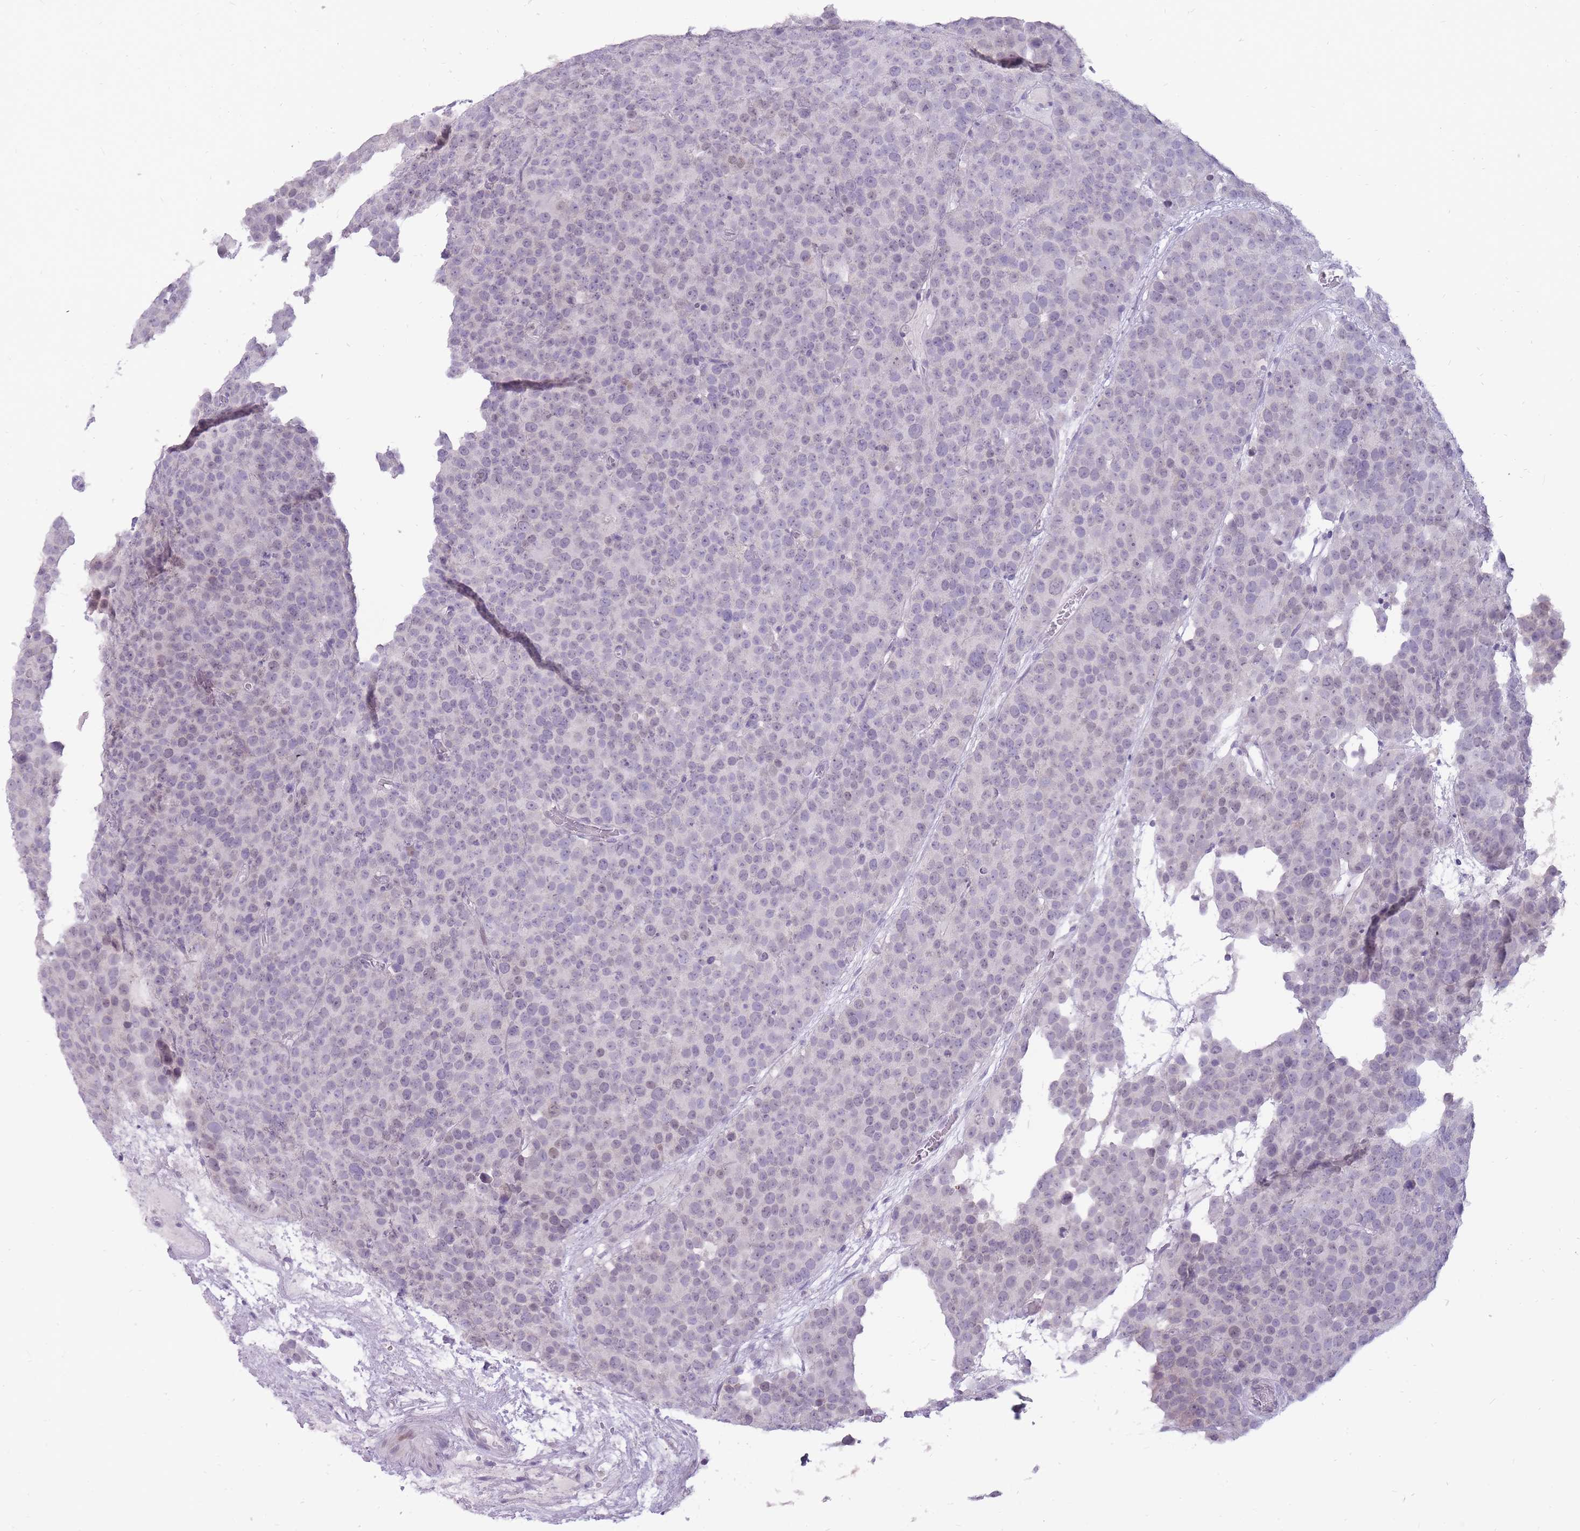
{"staining": {"intensity": "weak", "quantity": "25%-75%", "location": "nuclear"}, "tissue": "testis cancer", "cell_type": "Tumor cells", "image_type": "cancer", "snomed": [{"axis": "morphology", "description": "Seminoma, NOS"}, {"axis": "topography", "description": "Testis"}], "caption": "There is low levels of weak nuclear positivity in tumor cells of testis cancer (seminoma), as demonstrated by immunohistochemical staining (brown color).", "gene": "POMZP3", "patient": {"sex": "male", "age": 71}}